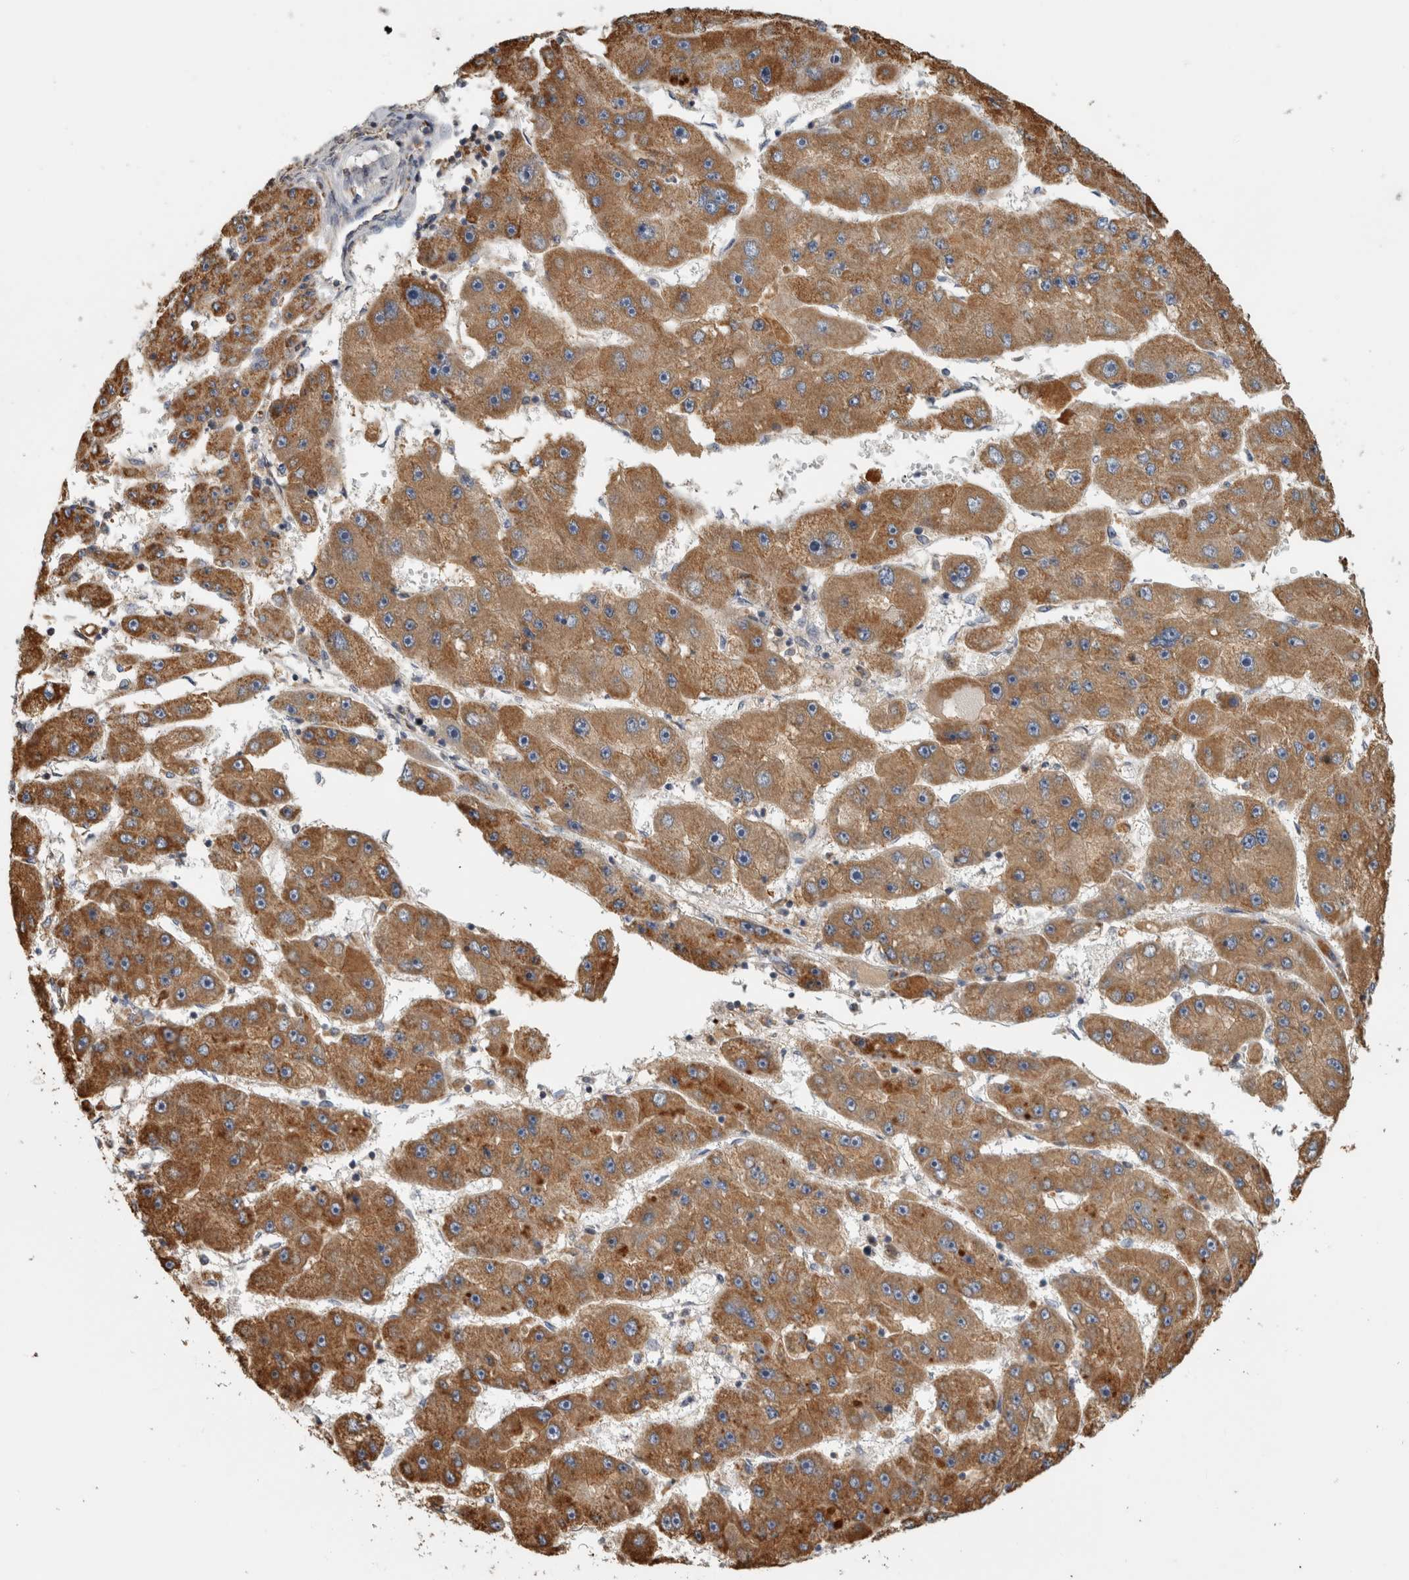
{"staining": {"intensity": "moderate", "quantity": ">75%", "location": "cytoplasmic/membranous"}, "tissue": "liver cancer", "cell_type": "Tumor cells", "image_type": "cancer", "snomed": [{"axis": "morphology", "description": "Carcinoma, Hepatocellular, NOS"}, {"axis": "topography", "description": "Liver"}], "caption": "Immunohistochemistry photomicrograph of neoplastic tissue: liver cancer (hepatocellular carcinoma) stained using immunohistochemistry demonstrates medium levels of moderate protein expression localized specifically in the cytoplasmic/membranous of tumor cells, appearing as a cytoplasmic/membranous brown color.", "gene": "ST8SIA1", "patient": {"sex": "female", "age": 61}}